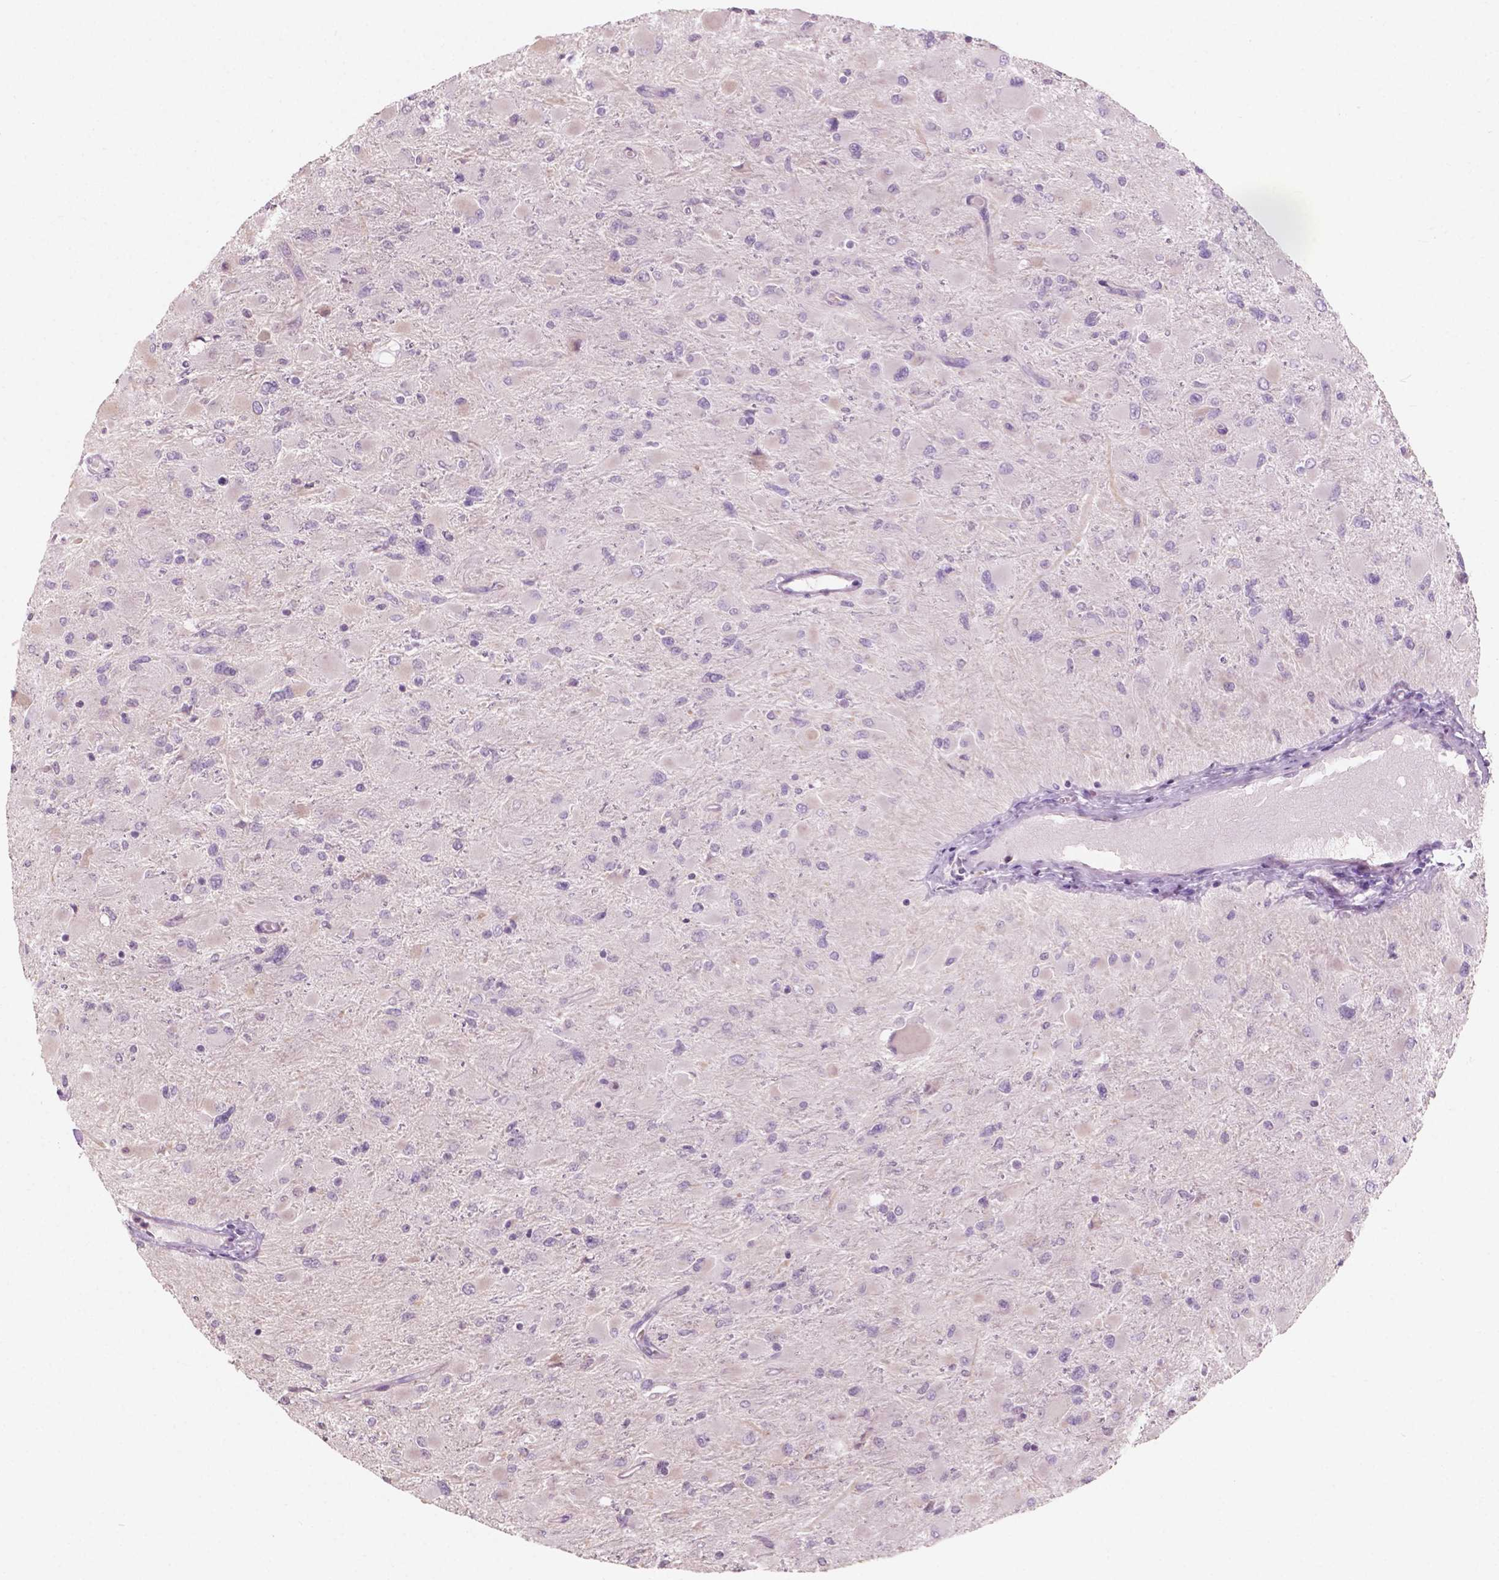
{"staining": {"intensity": "negative", "quantity": "none", "location": "none"}, "tissue": "glioma", "cell_type": "Tumor cells", "image_type": "cancer", "snomed": [{"axis": "morphology", "description": "Glioma, malignant, High grade"}, {"axis": "topography", "description": "Cerebral cortex"}], "caption": "The immunohistochemistry photomicrograph has no significant expression in tumor cells of glioma tissue.", "gene": "AWAT1", "patient": {"sex": "female", "age": 36}}